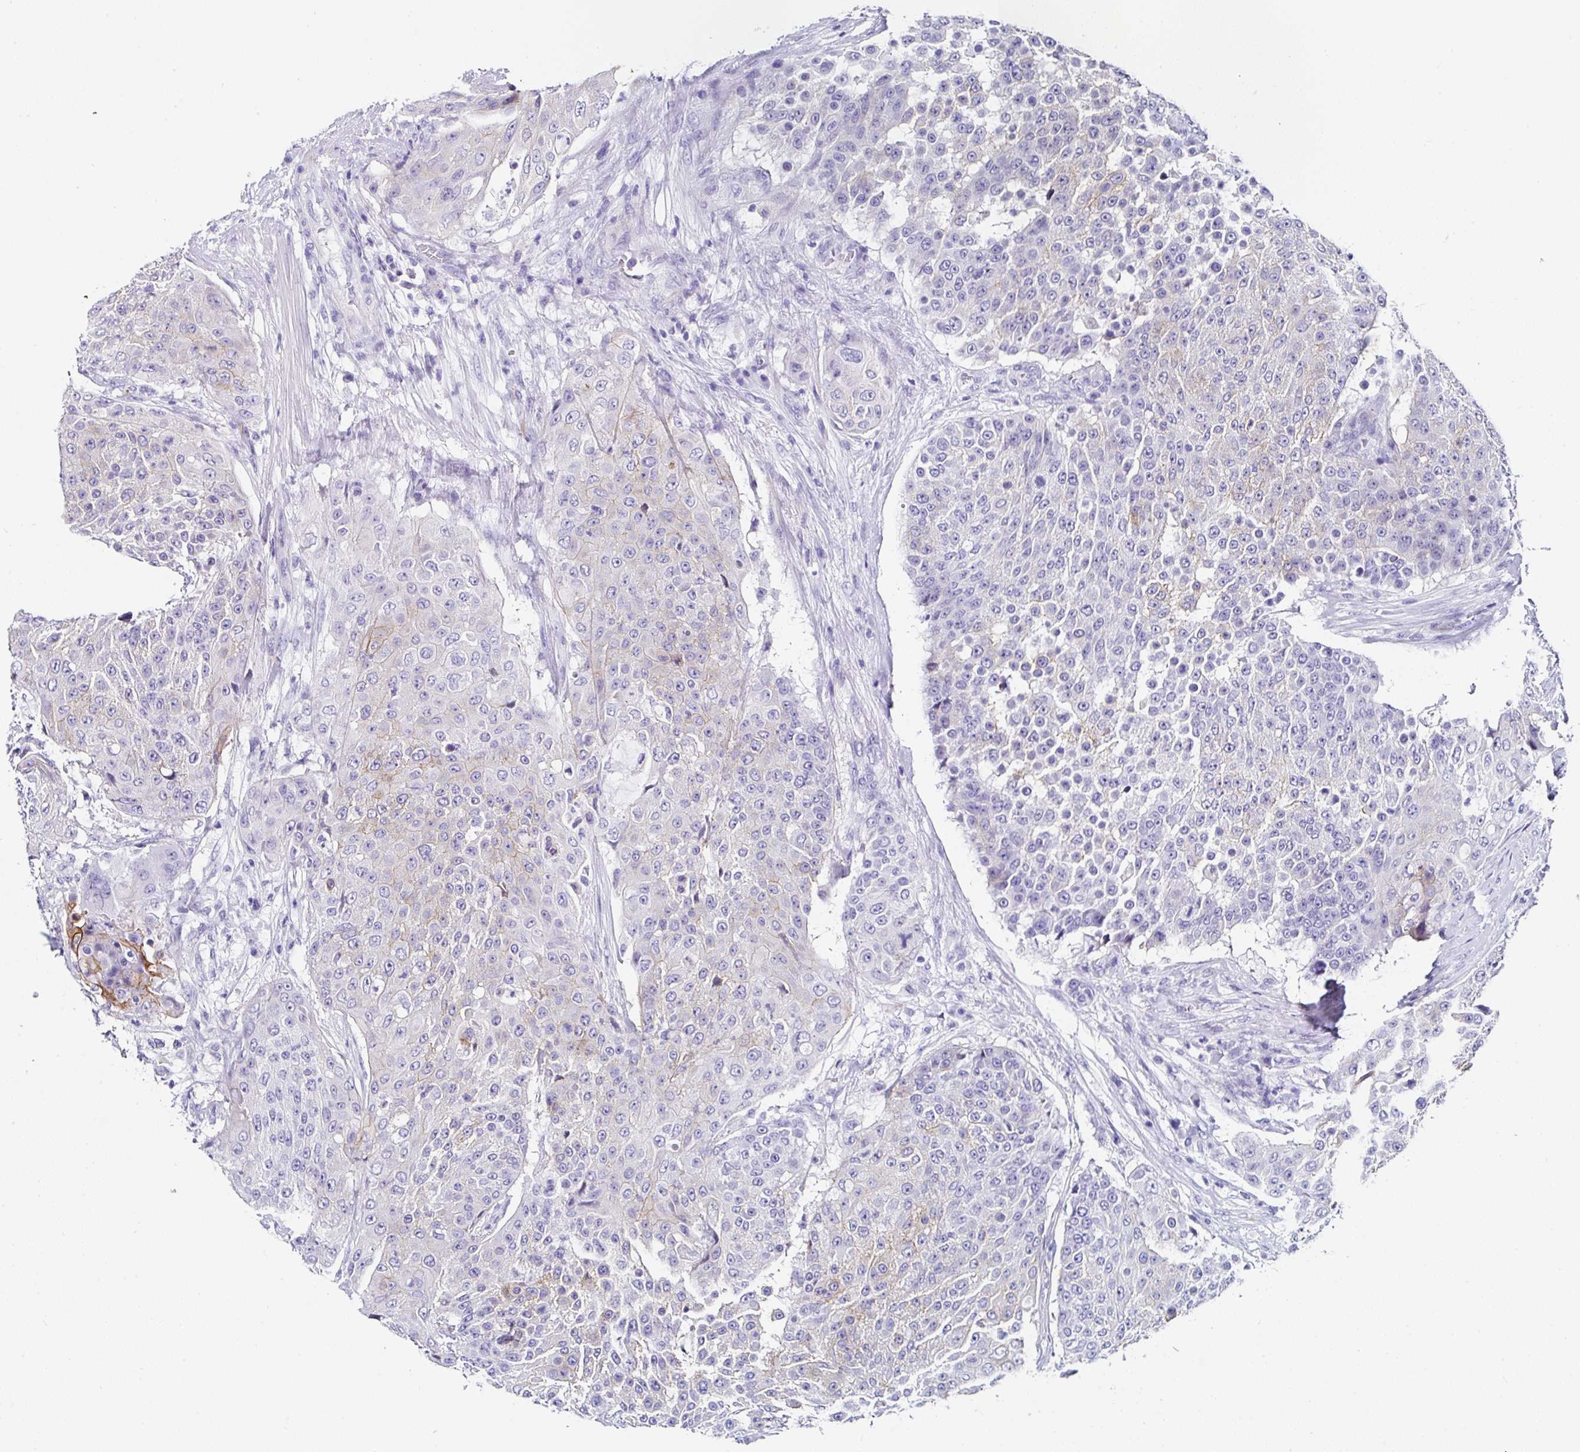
{"staining": {"intensity": "moderate", "quantity": "<25%", "location": "cytoplasmic/membranous"}, "tissue": "urothelial cancer", "cell_type": "Tumor cells", "image_type": "cancer", "snomed": [{"axis": "morphology", "description": "Urothelial carcinoma, High grade"}, {"axis": "topography", "description": "Urinary bladder"}], "caption": "A photomicrograph showing moderate cytoplasmic/membranous staining in approximately <25% of tumor cells in urothelial carcinoma (high-grade), as visualized by brown immunohistochemical staining.", "gene": "TMPRSS11E", "patient": {"sex": "female", "age": 63}}